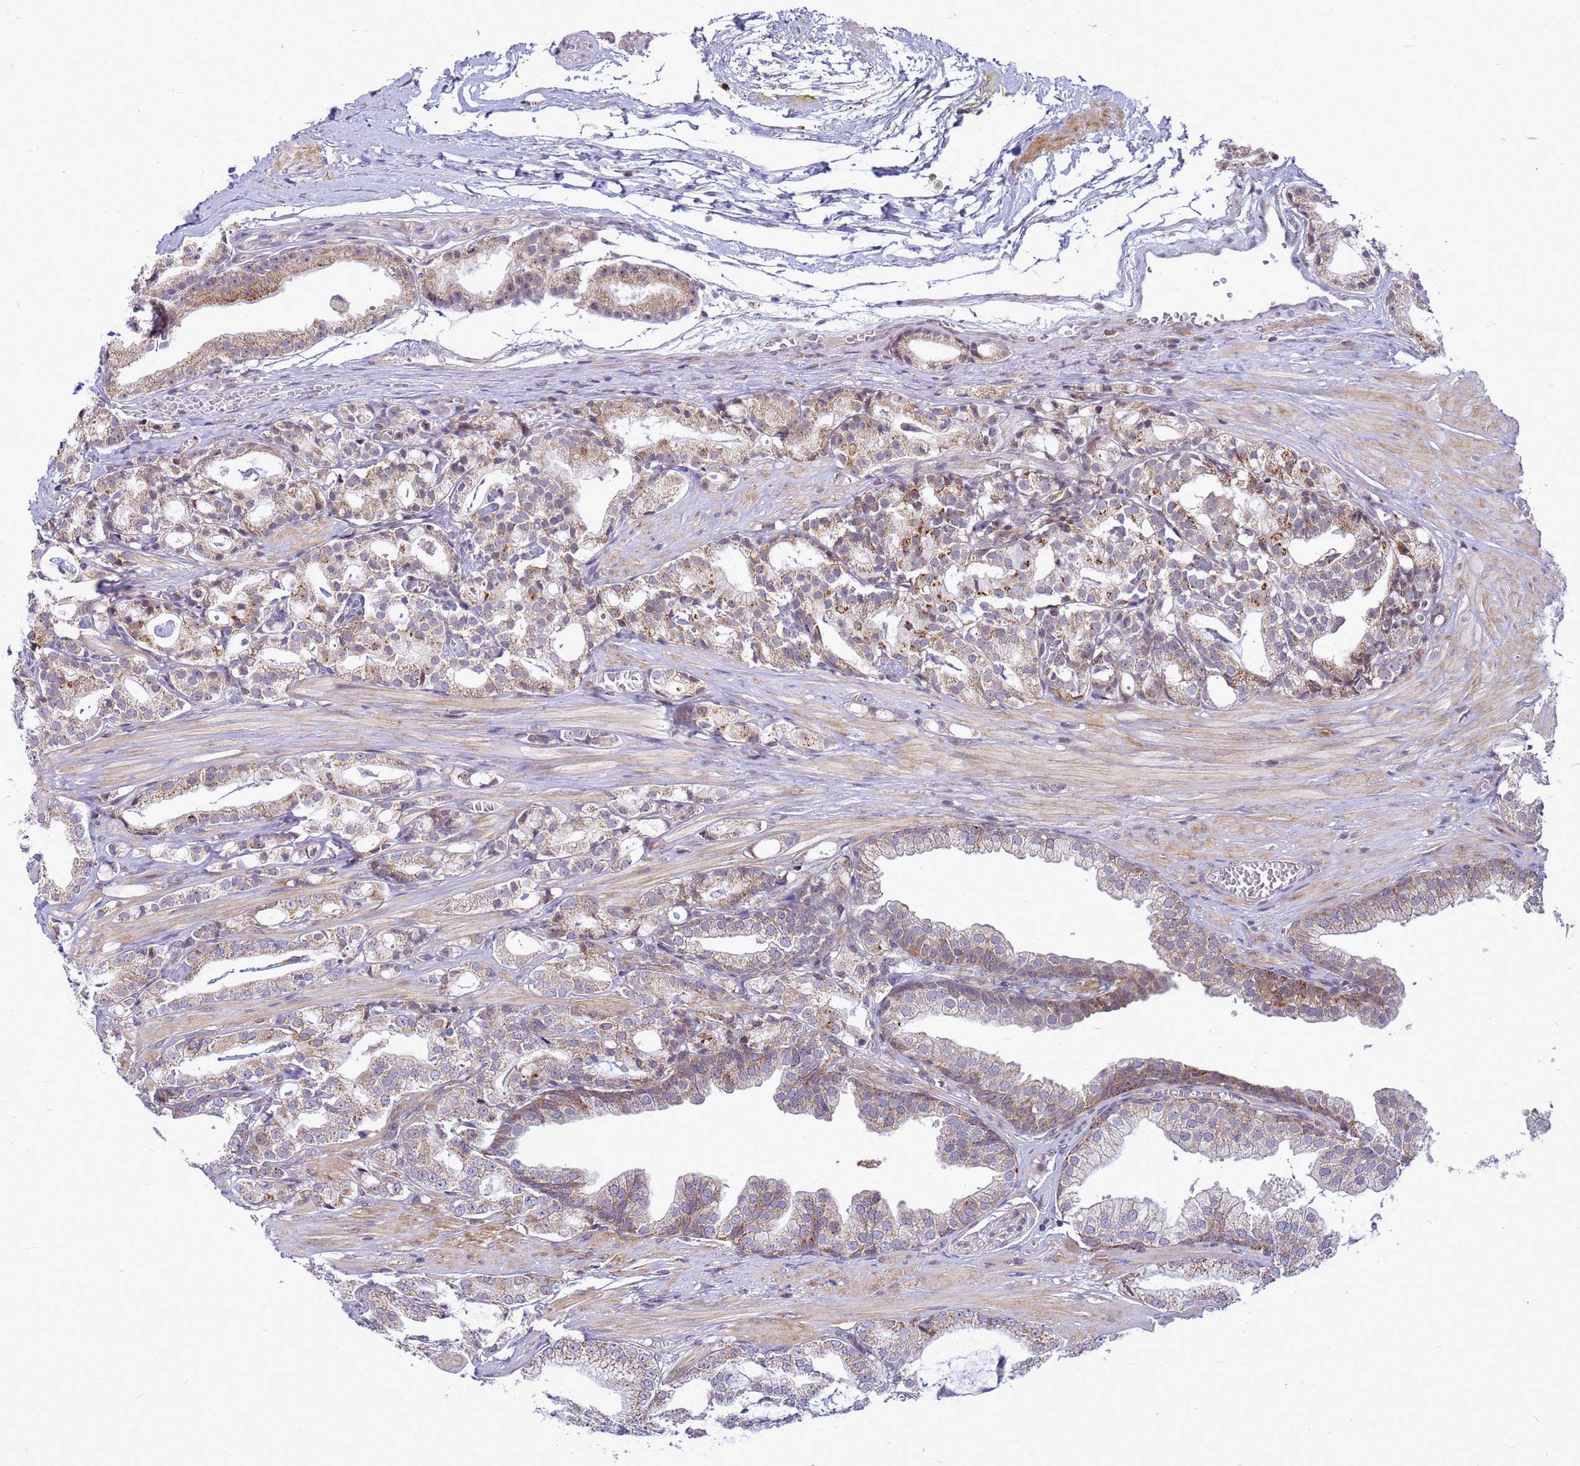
{"staining": {"intensity": "moderate", "quantity": "25%-75%", "location": "cytoplasmic/membranous"}, "tissue": "prostate cancer", "cell_type": "Tumor cells", "image_type": "cancer", "snomed": [{"axis": "morphology", "description": "Adenocarcinoma, High grade"}, {"axis": "topography", "description": "Prostate"}], "caption": "Brown immunohistochemical staining in human prostate cancer displays moderate cytoplasmic/membranous expression in approximately 25%-75% of tumor cells.", "gene": "C12orf43", "patient": {"sex": "male", "age": 71}}